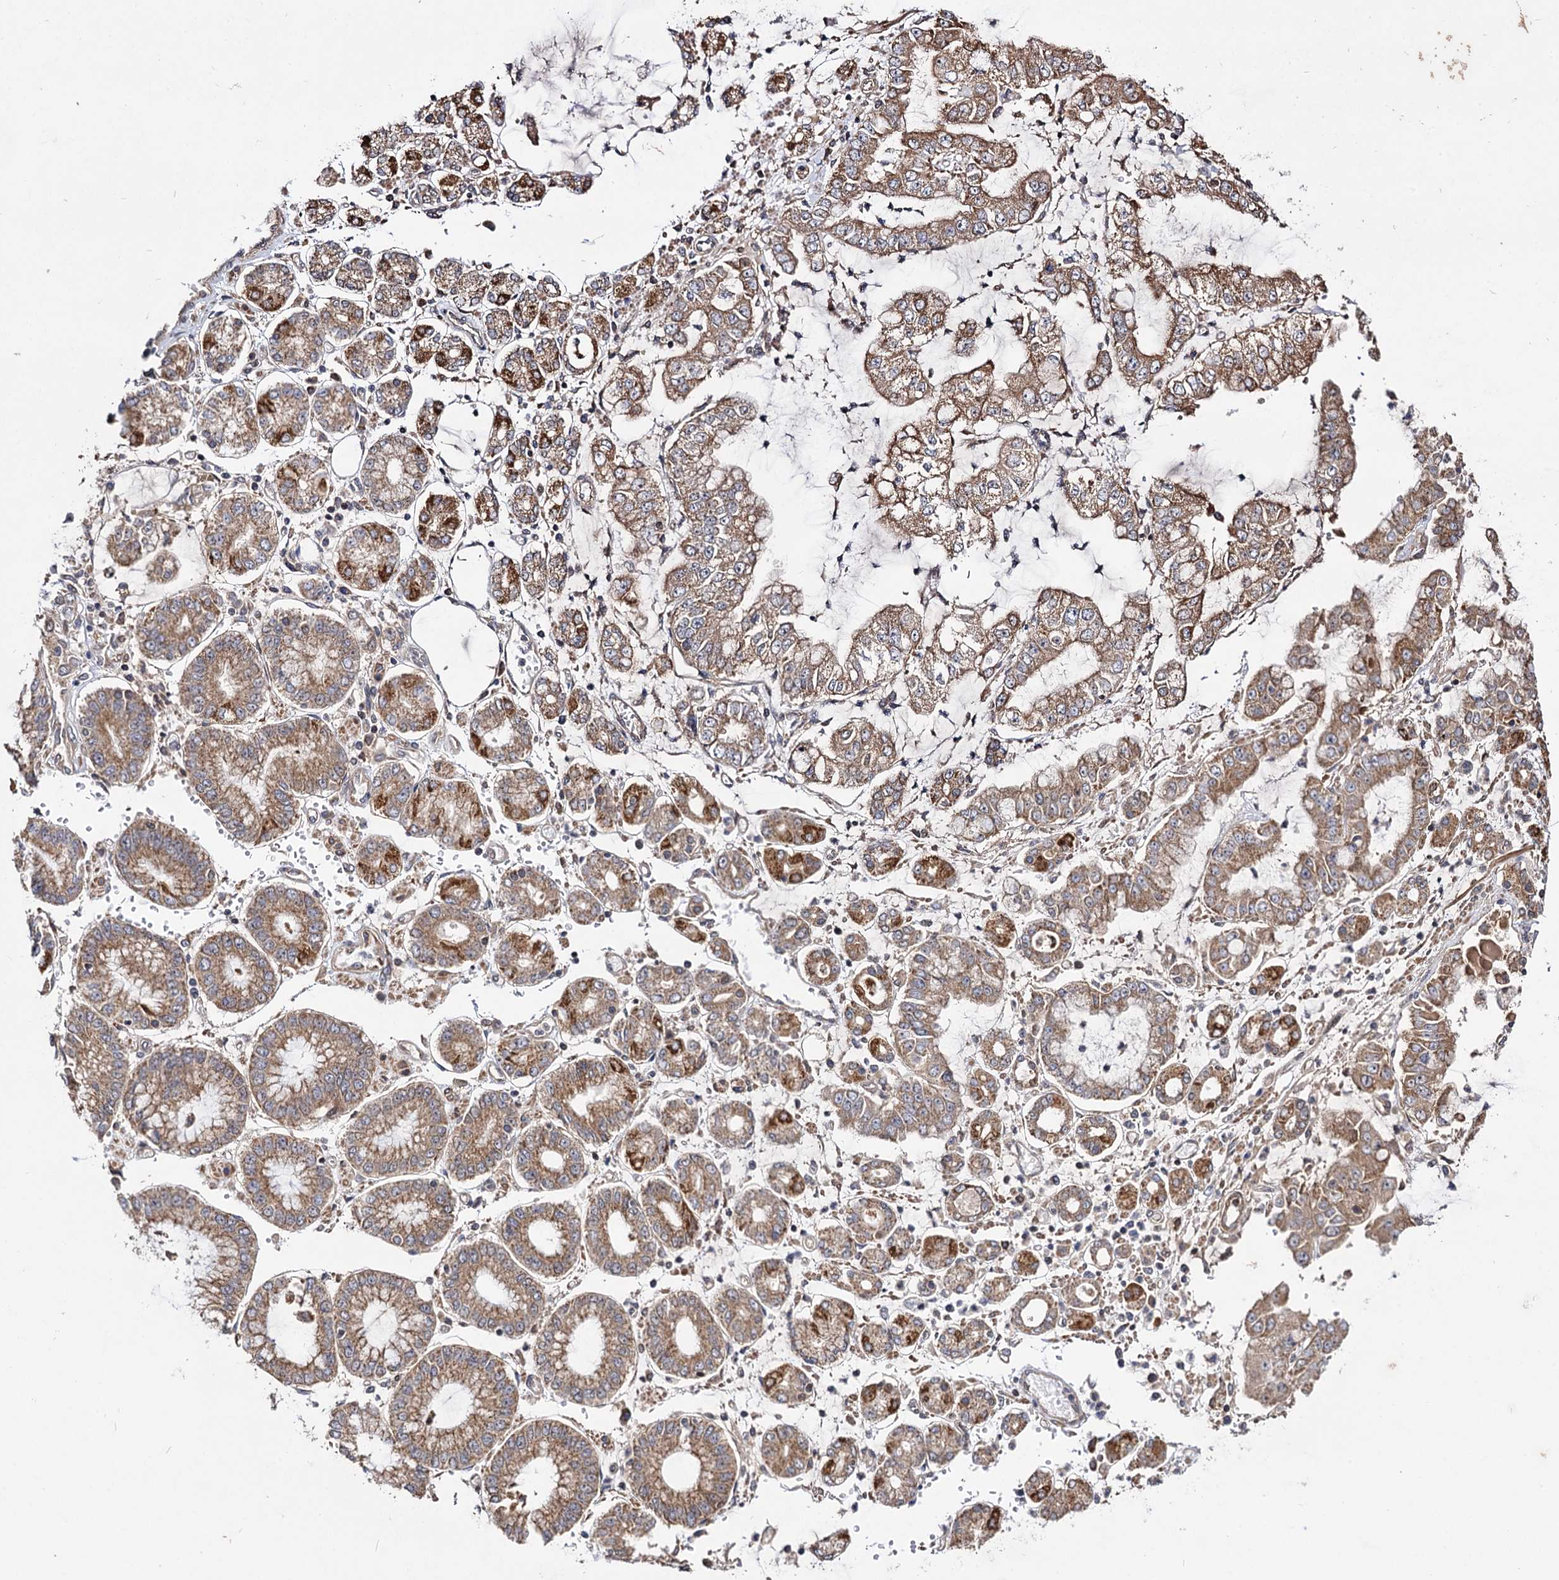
{"staining": {"intensity": "moderate", "quantity": ">75%", "location": "cytoplasmic/membranous"}, "tissue": "stomach cancer", "cell_type": "Tumor cells", "image_type": "cancer", "snomed": [{"axis": "morphology", "description": "Adenocarcinoma, NOS"}, {"axis": "topography", "description": "Stomach"}], "caption": "Stomach cancer stained with a protein marker demonstrates moderate staining in tumor cells.", "gene": "CEP76", "patient": {"sex": "male", "age": 76}}